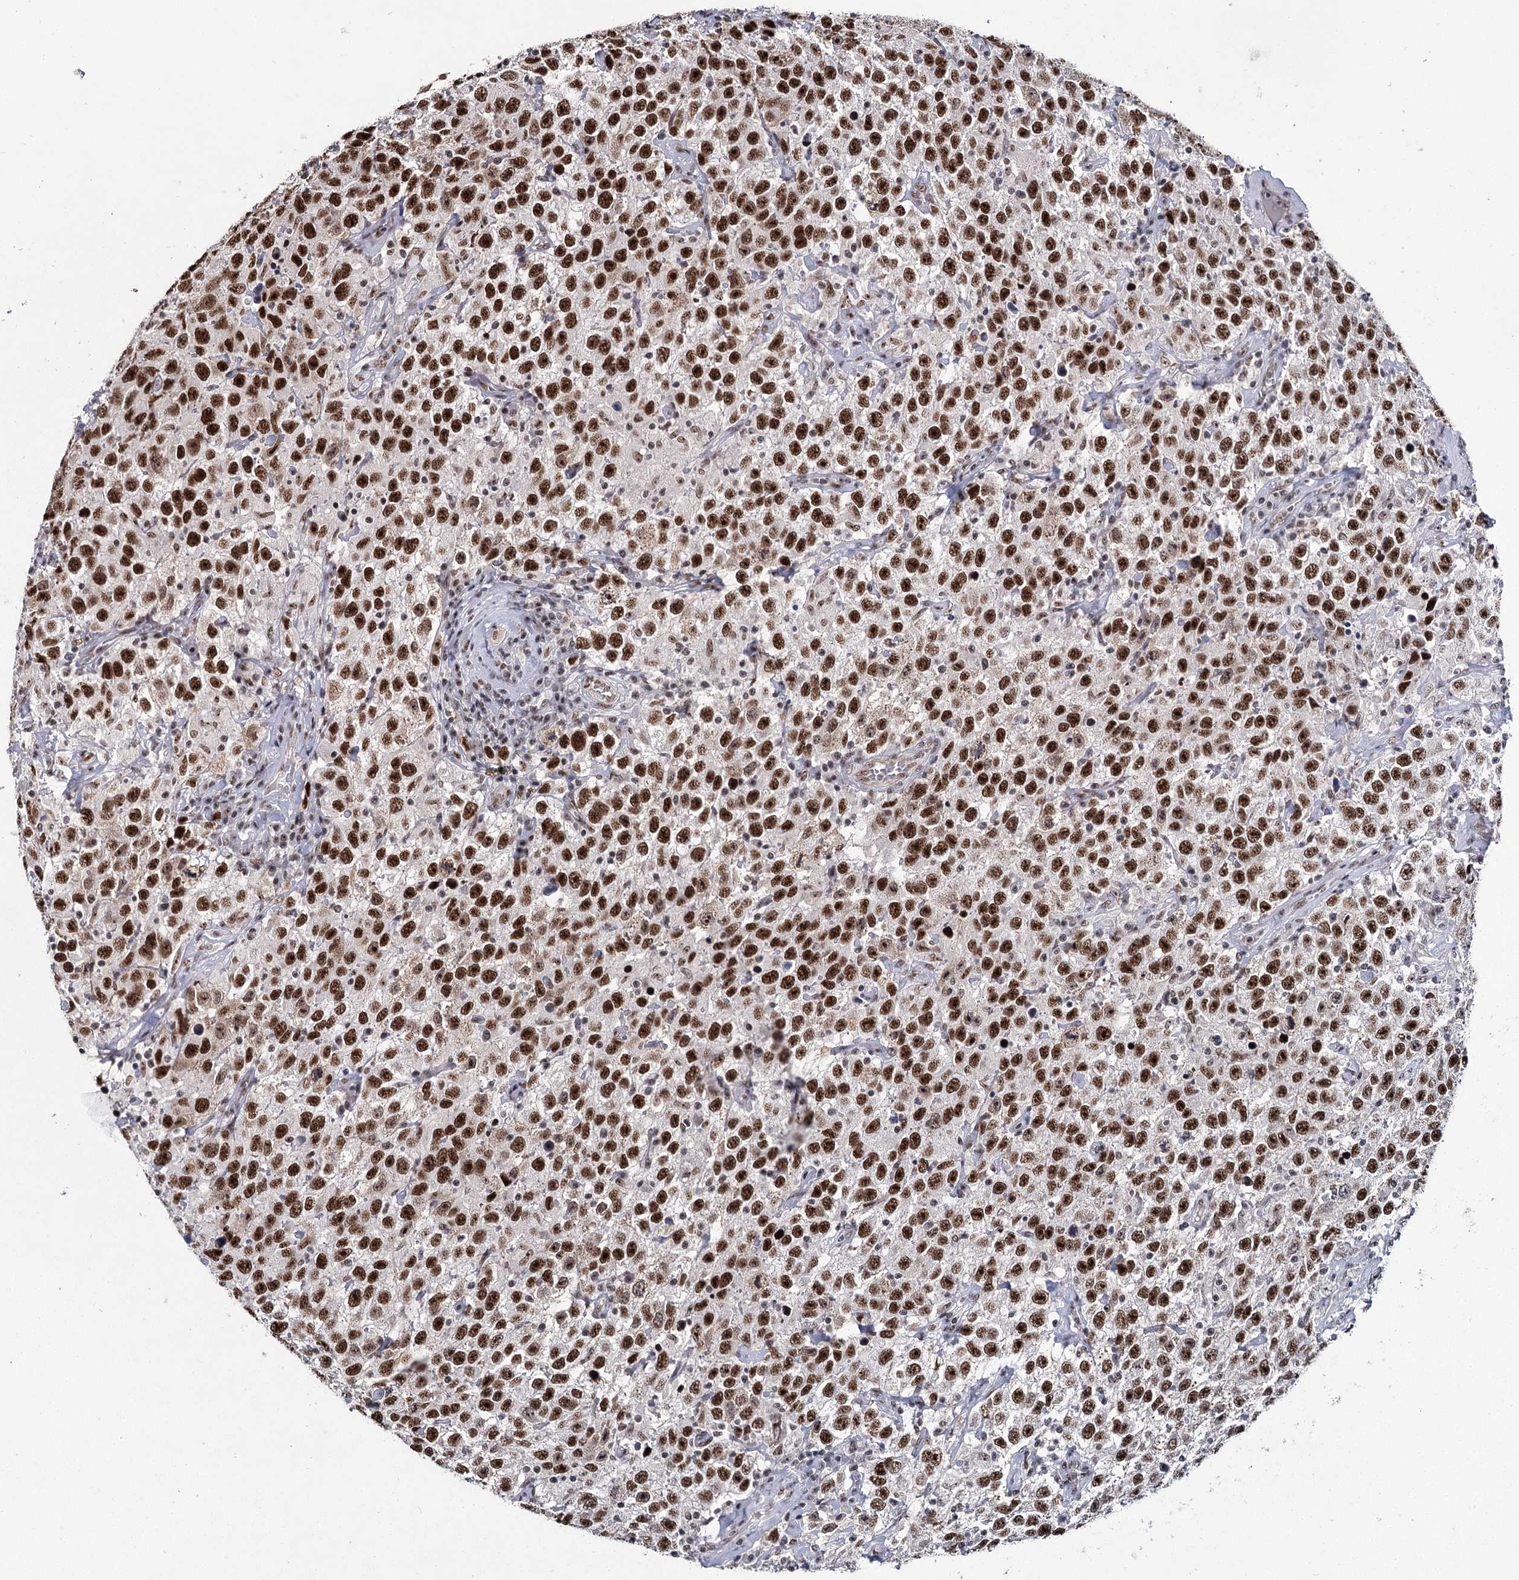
{"staining": {"intensity": "strong", "quantity": ">75%", "location": "nuclear"}, "tissue": "testis cancer", "cell_type": "Tumor cells", "image_type": "cancer", "snomed": [{"axis": "morphology", "description": "Seminoma, NOS"}, {"axis": "topography", "description": "Testis"}], "caption": "Brown immunohistochemical staining in testis cancer (seminoma) exhibits strong nuclear staining in approximately >75% of tumor cells. The staining was performed using DAB (3,3'-diaminobenzidine), with brown indicating positive protein expression. Nuclei are stained blue with hematoxylin.", "gene": "SCAF8", "patient": {"sex": "male", "age": 41}}